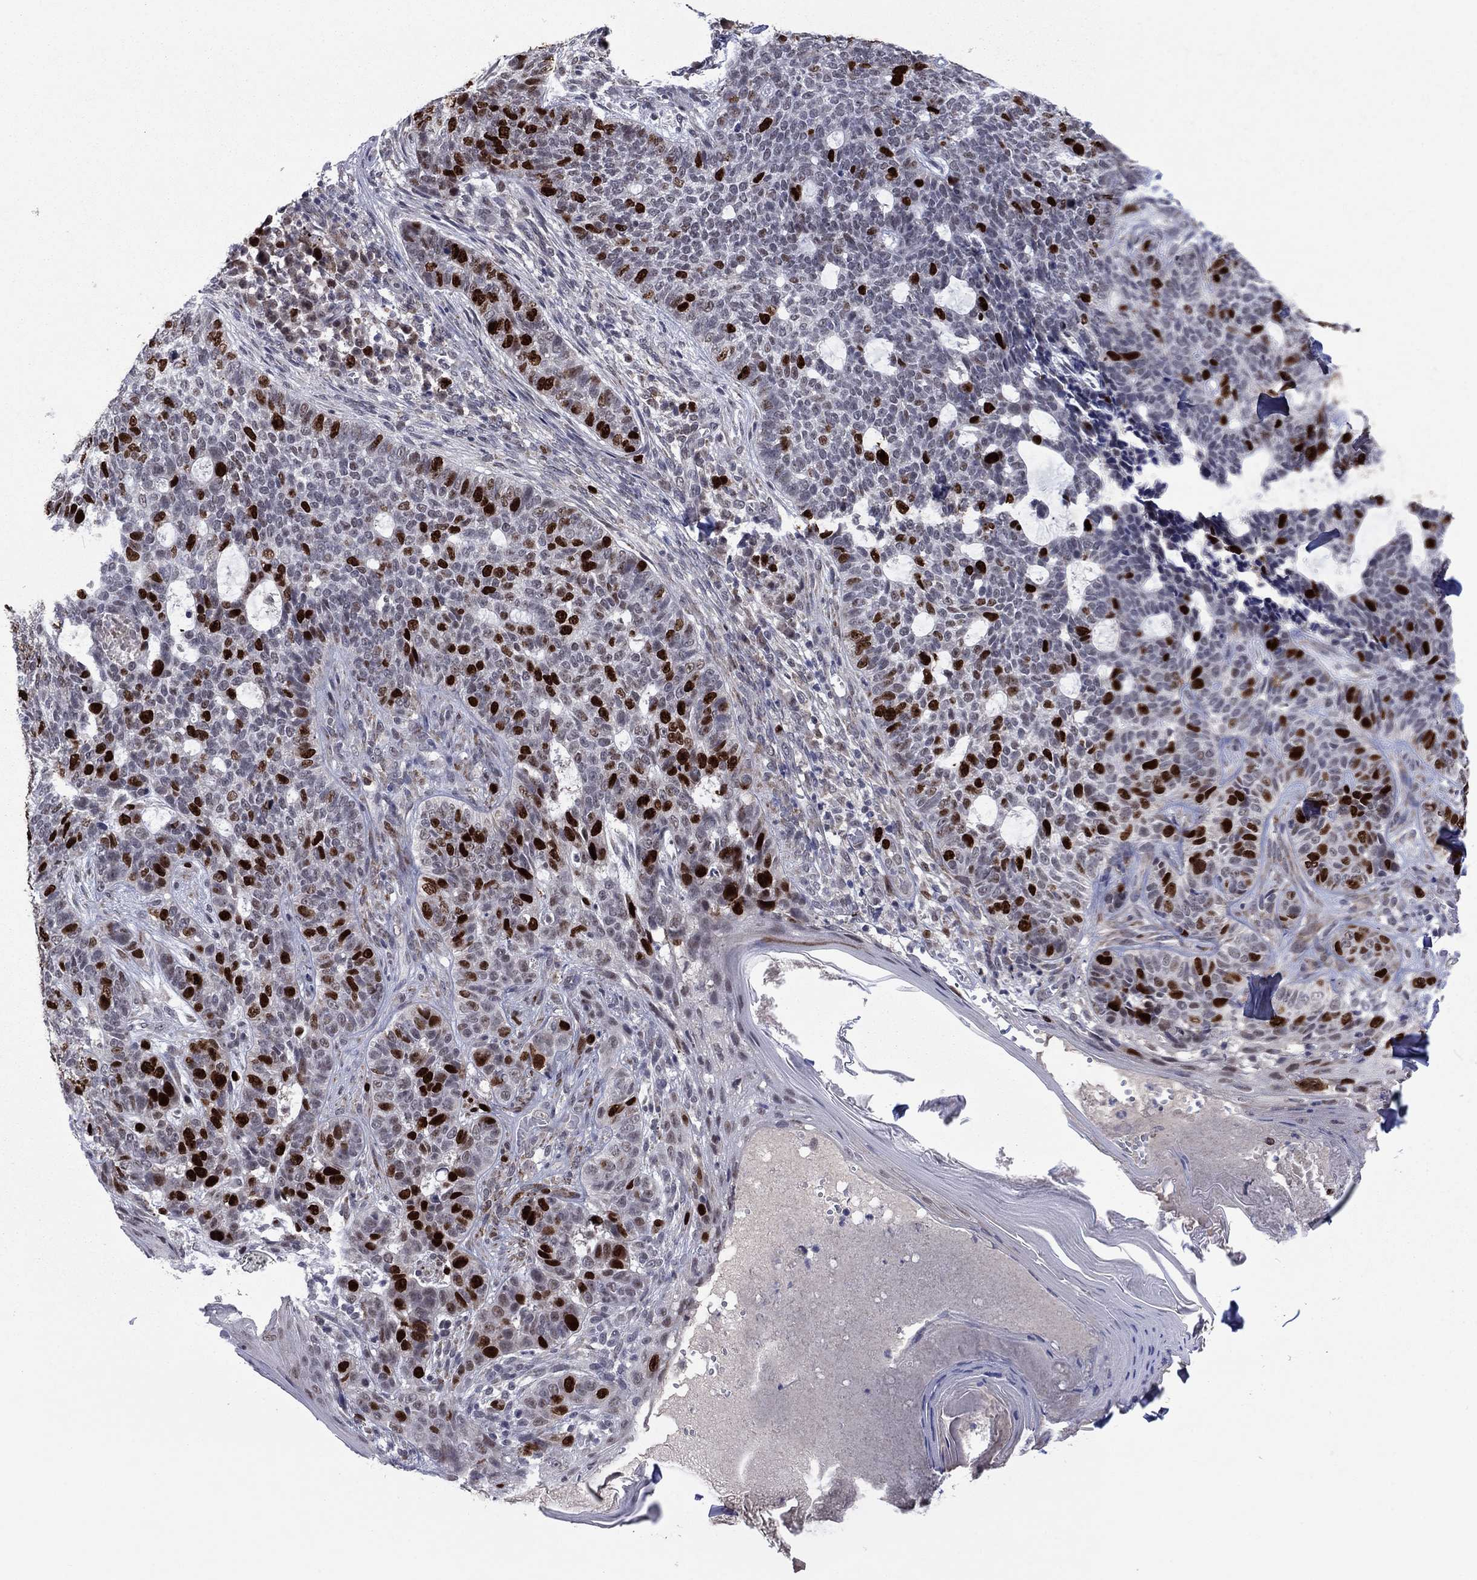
{"staining": {"intensity": "strong", "quantity": "25%-75%", "location": "nuclear"}, "tissue": "skin cancer", "cell_type": "Tumor cells", "image_type": "cancer", "snomed": [{"axis": "morphology", "description": "Basal cell carcinoma"}, {"axis": "topography", "description": "Skin"}], "caption": "This photomicrograph exhibits skin cancer (basal cell carcinoma) stained with IHC to label a protein in brown. The nuclear of tumor cells show strong positivity for the protein. Nuclei are counter-stained blue.", "gene": "CDCA5", "patient": {"sex": "female", "age": 69}}